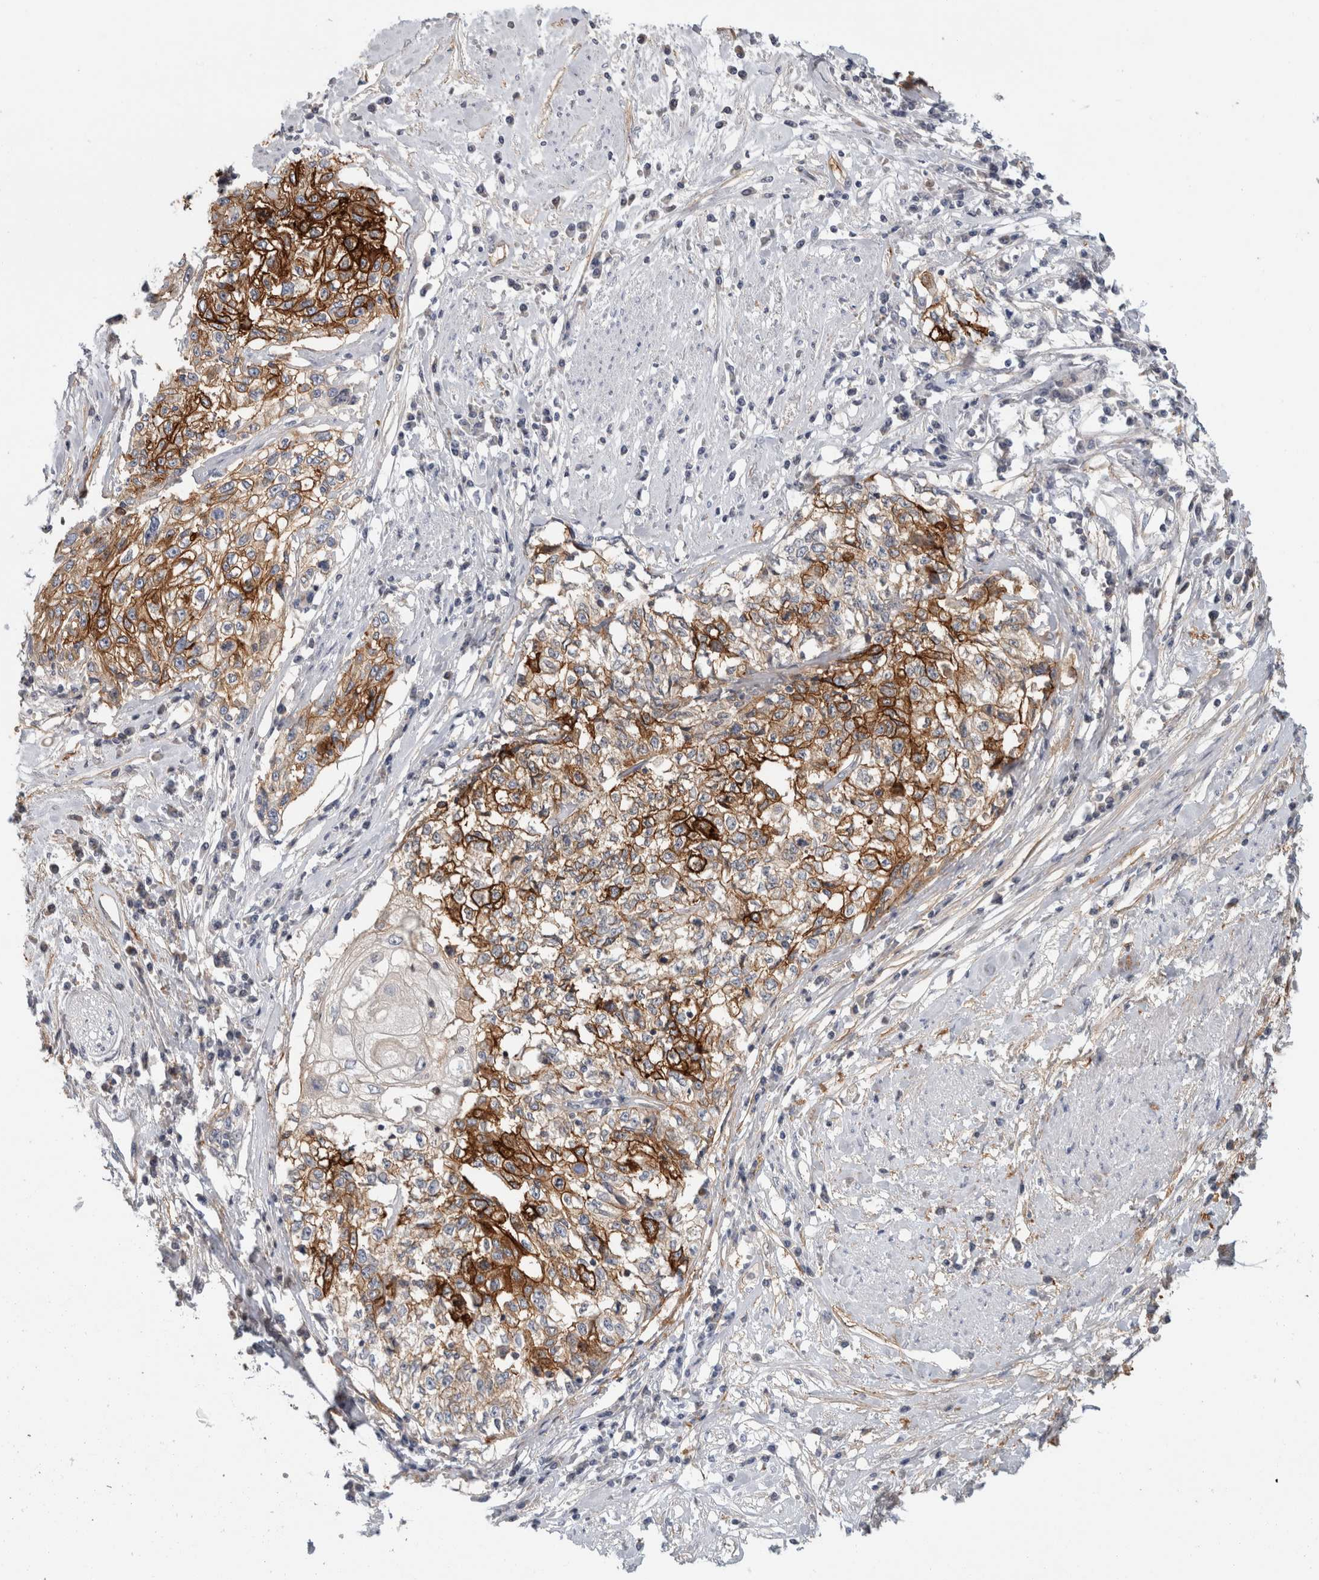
{"staining": {"intensity": "strong", "quantity": "25%-75%", "location": "cytoplasmic/membranous"}, "tissue": "cervical cancer", "cell_type": "Tumor cells", "image_type": "cancer", "snomed": [{"axis": "morphology", "description": "Squamous cell carcinoma, NOS"}, {"axis": "topography", "description": "Cervix"}], "caption": "Immunohistochemical staining of cervical squamous cell carcinoma demonstrates high levels of strong cytoplasmic/membranous protein expression in about 25%-75% of tumor cells.", "gene": "CD55", "patient": {"sex": "female", "age": 57}}